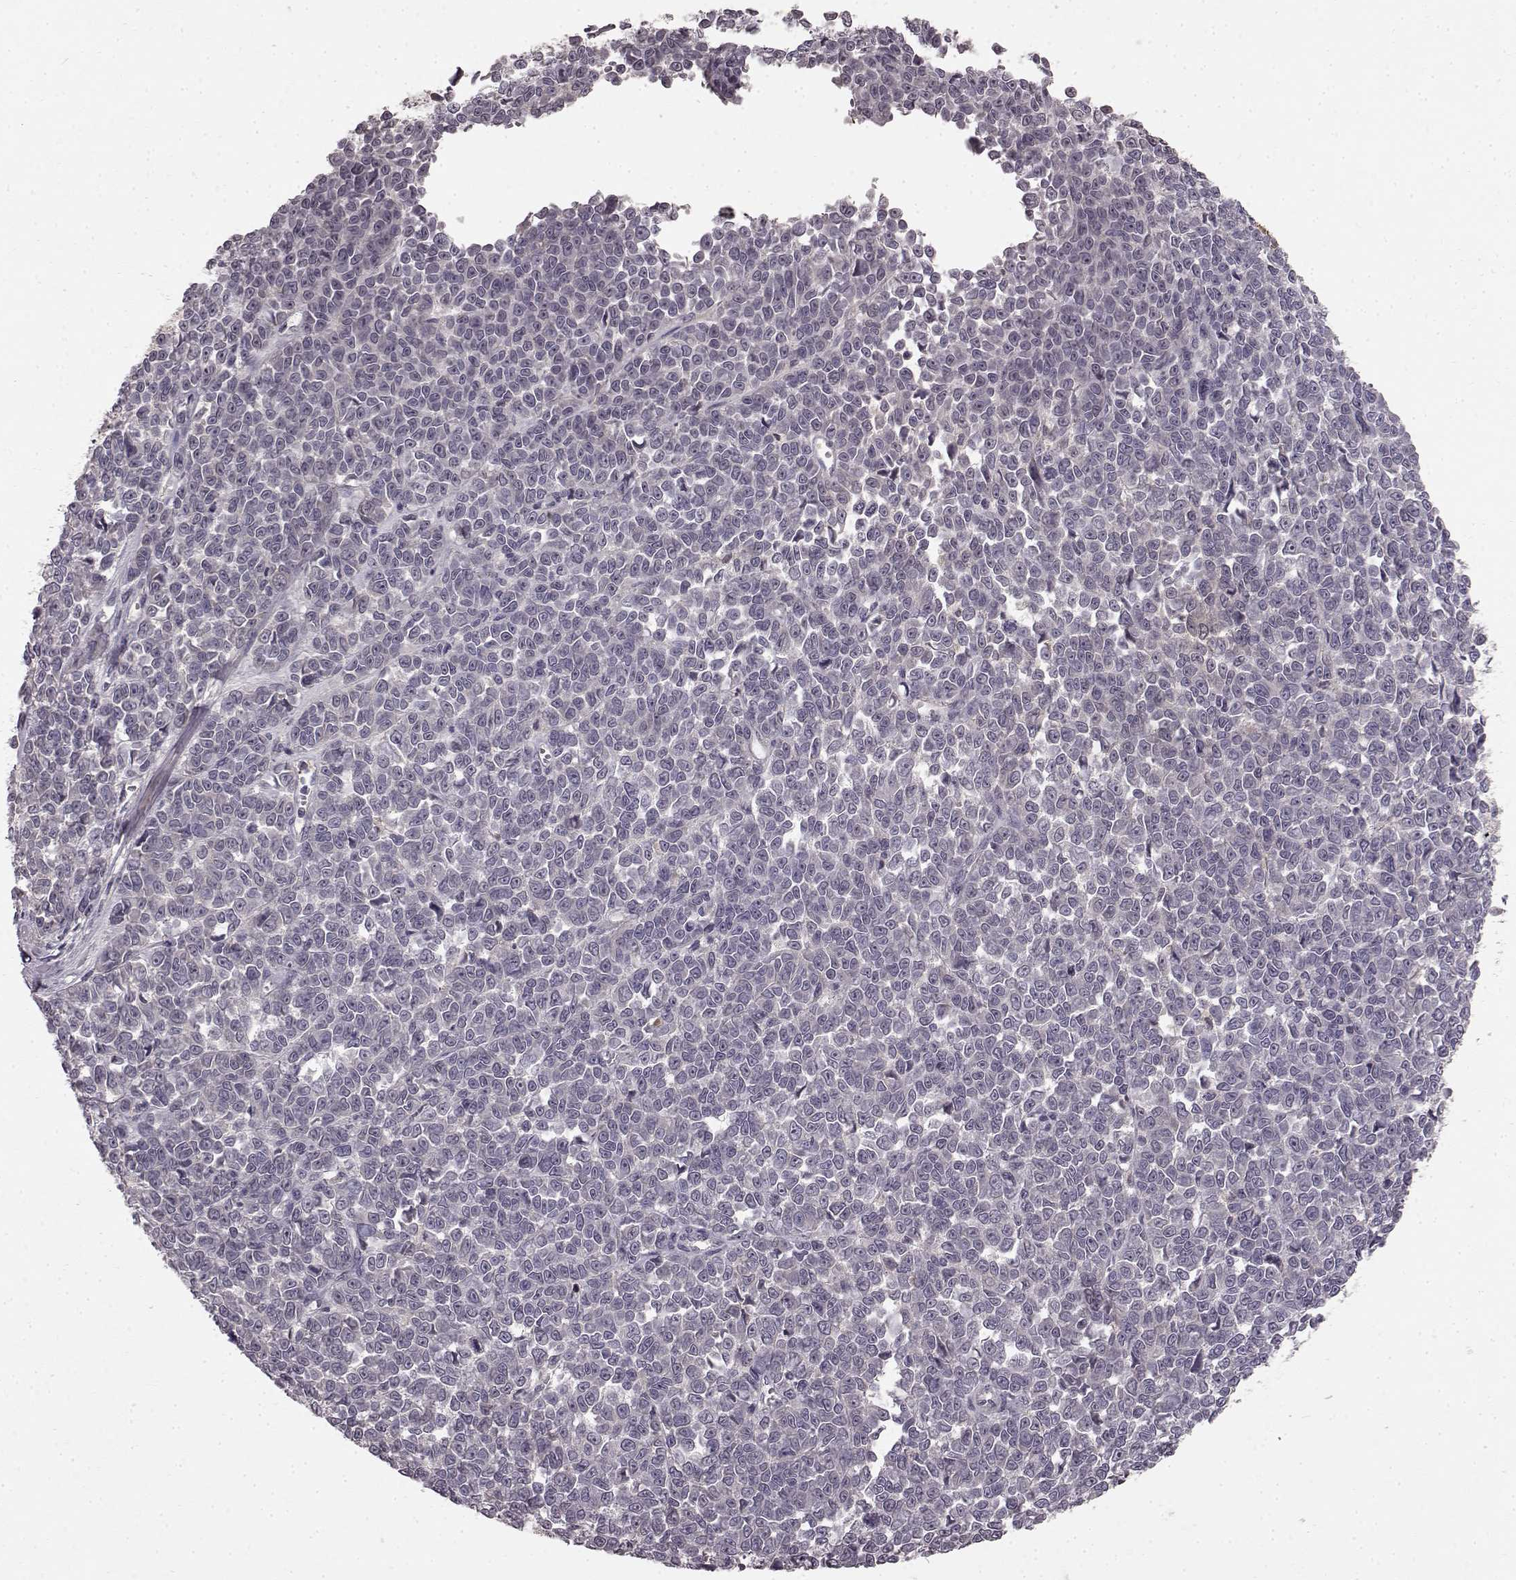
{"staining": {"intensity": "negative", "quantity": "none", "location": "none"}, "tissue": "melanoma", "cell_type": "Tumor cells", "image_type": "cancer", "snomed": [{"axis": "morphology", "description": "Malignant melanoma, NOS"}, {"axis": "topography", "description": "Skin"}], "caption": "Malignant melanoma stained for a protein using immunohistochemistry (IHC) shows no expression tumor cells.", "gene": "SLC22A18", "patient": {"sex": "female", "age": 95}}